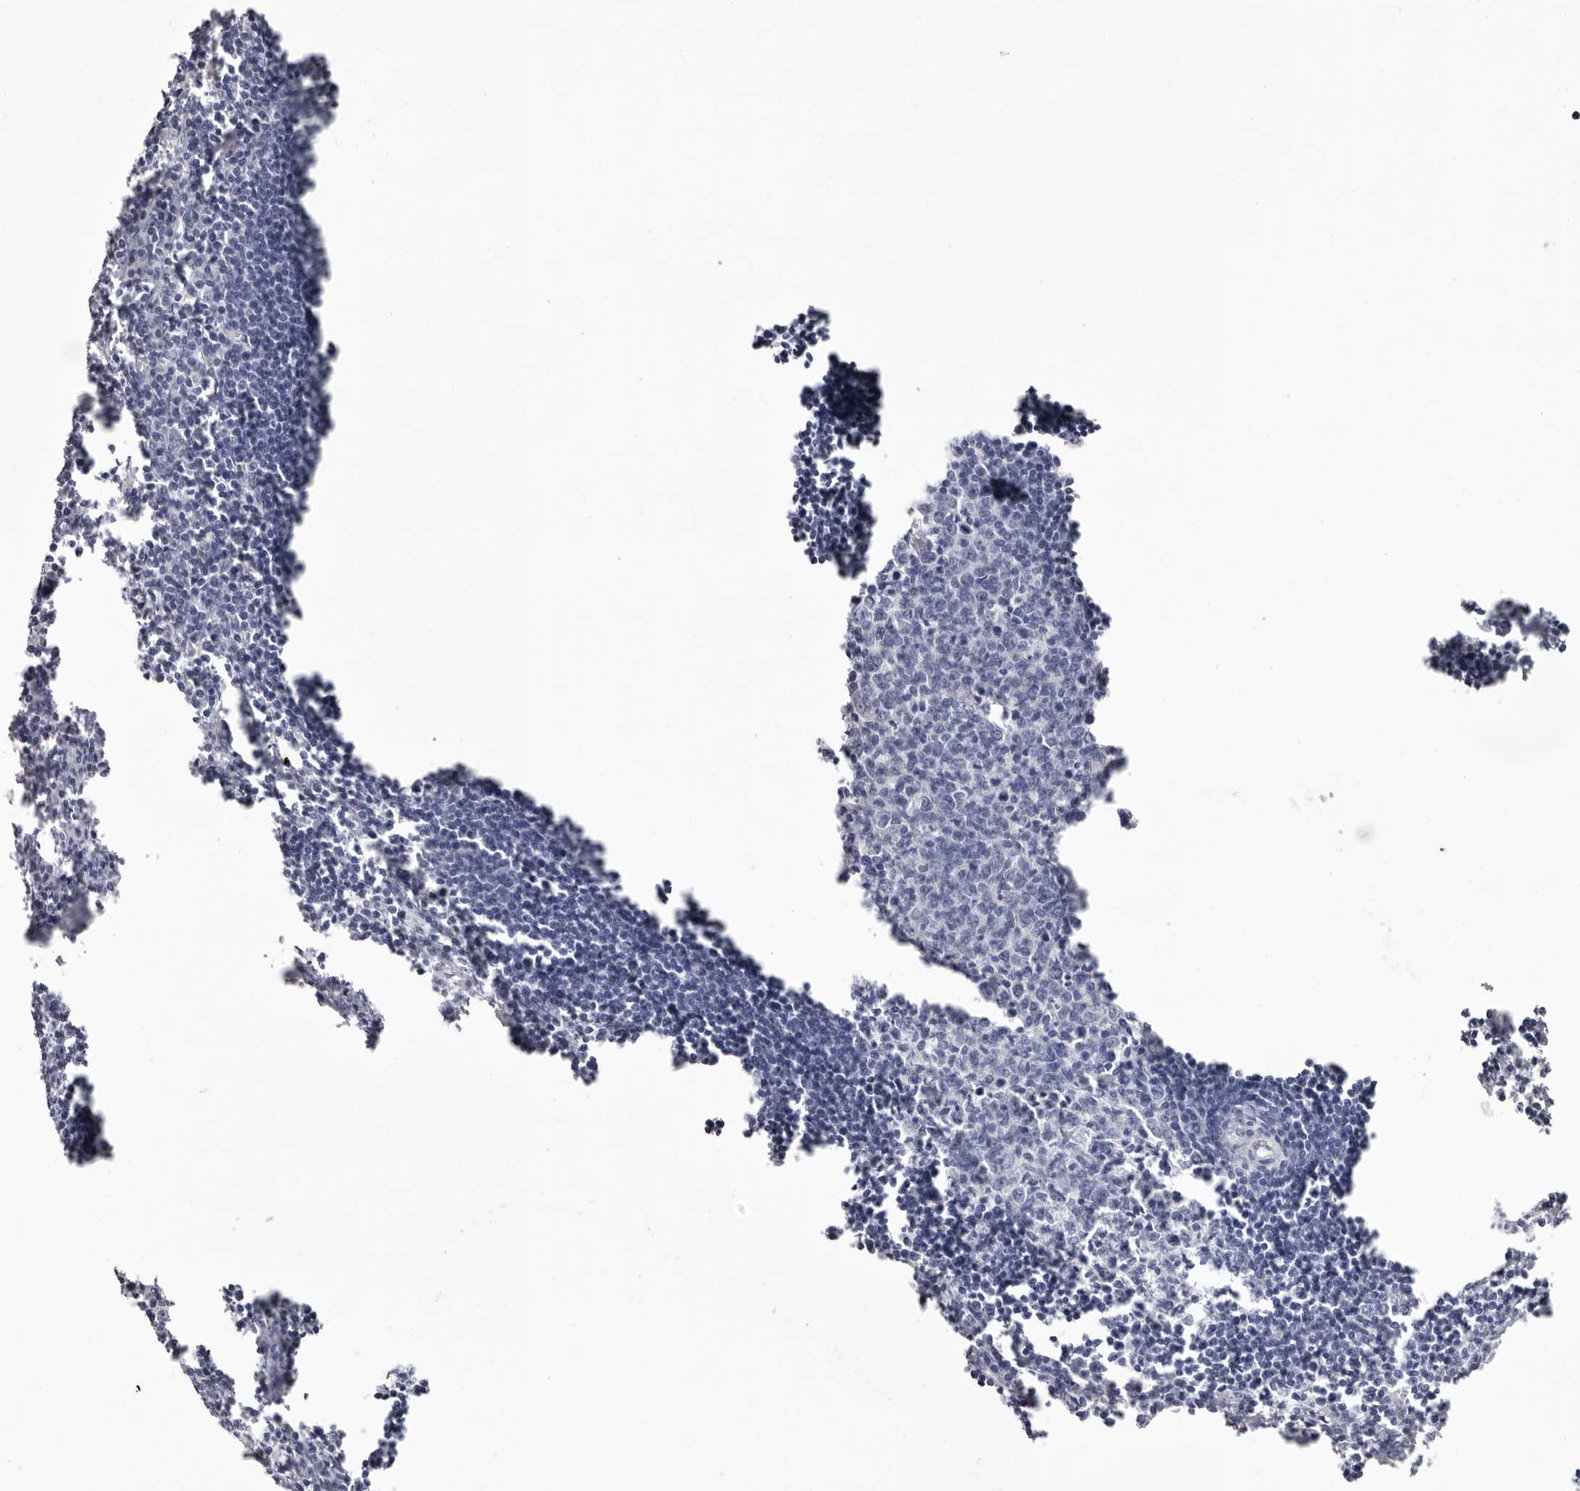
{"staining": {"intensity": "negative", "quantity": "none", "location": "none"}, "tissue": "lymph node", "cell_type": "Germinal center cells", "image_type": "normal", "snomed": [{"axis": "morphology", "description": "Normal tissue, NOS"}, {"axis": "morphology", "description": "Malignant melanoma, Metastatic site"}, {"axis": "topography", "description": "Lymph node"}], "caption": "Protein analysis of benign lymph node shows no significant positivity in germinal center cells.", "gene": "LPO", "patient": {"sex": "male", "age": 41}}